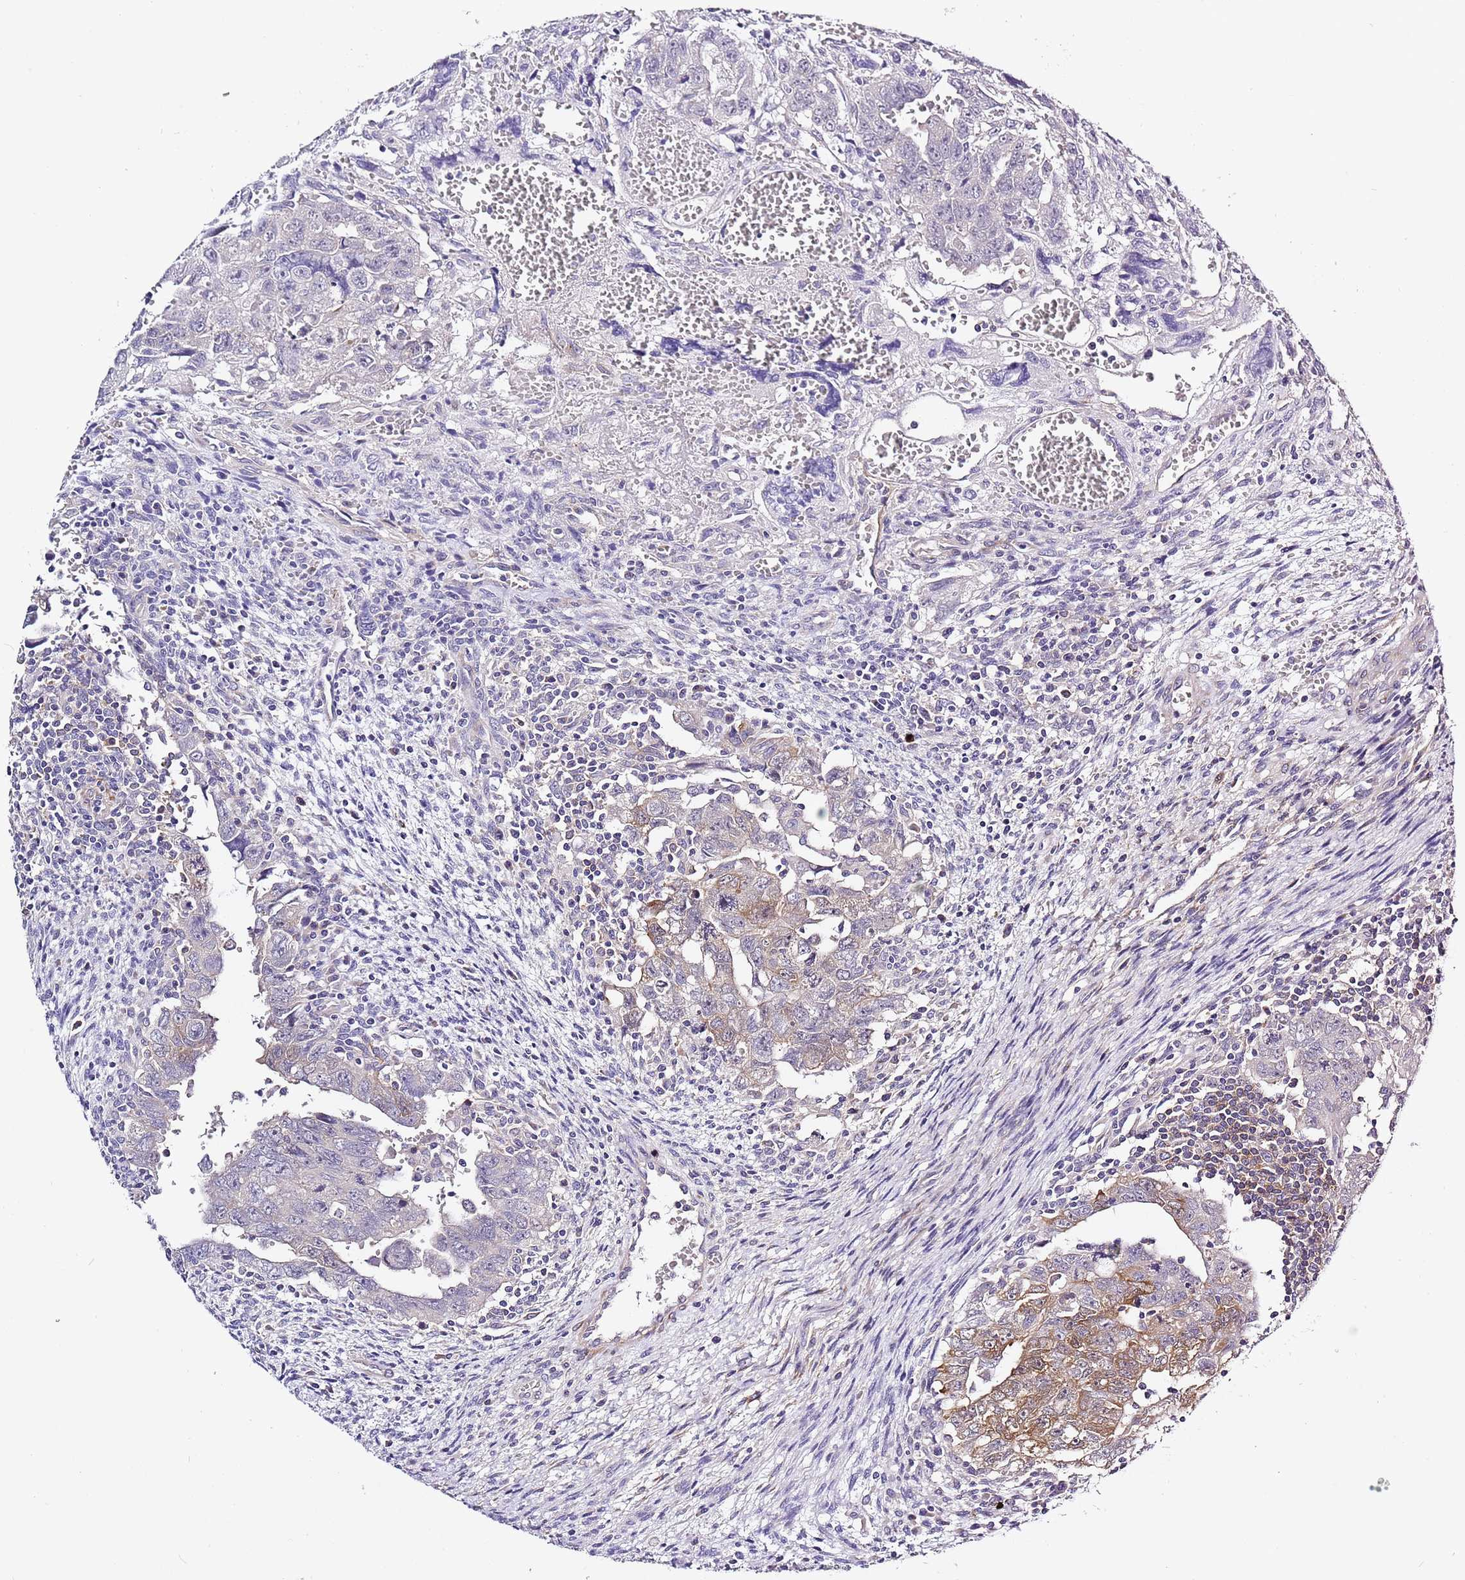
{"staining": {"intensity": "moderate", "quantity": "<25%", "location": "cytoplasmic/membranous"}, "tissue": "testis cancer", "cell_type": "Tumor cells", "image_type": "cancer", "snomed": [{"axis": "morphology", "description": "Carcinoma, Embryonal, NOS"}, {"axis": "topography", "description": "Testis"}], "caption": "Immunohistochemical staining of embryonal carcinoma (testis) demonstrates low levels of moderate cytoplasmic/membranous positivity in about <25% of tumor cells.", "gene": "RFK", "patient": {"sex": "male", "age": 28}}